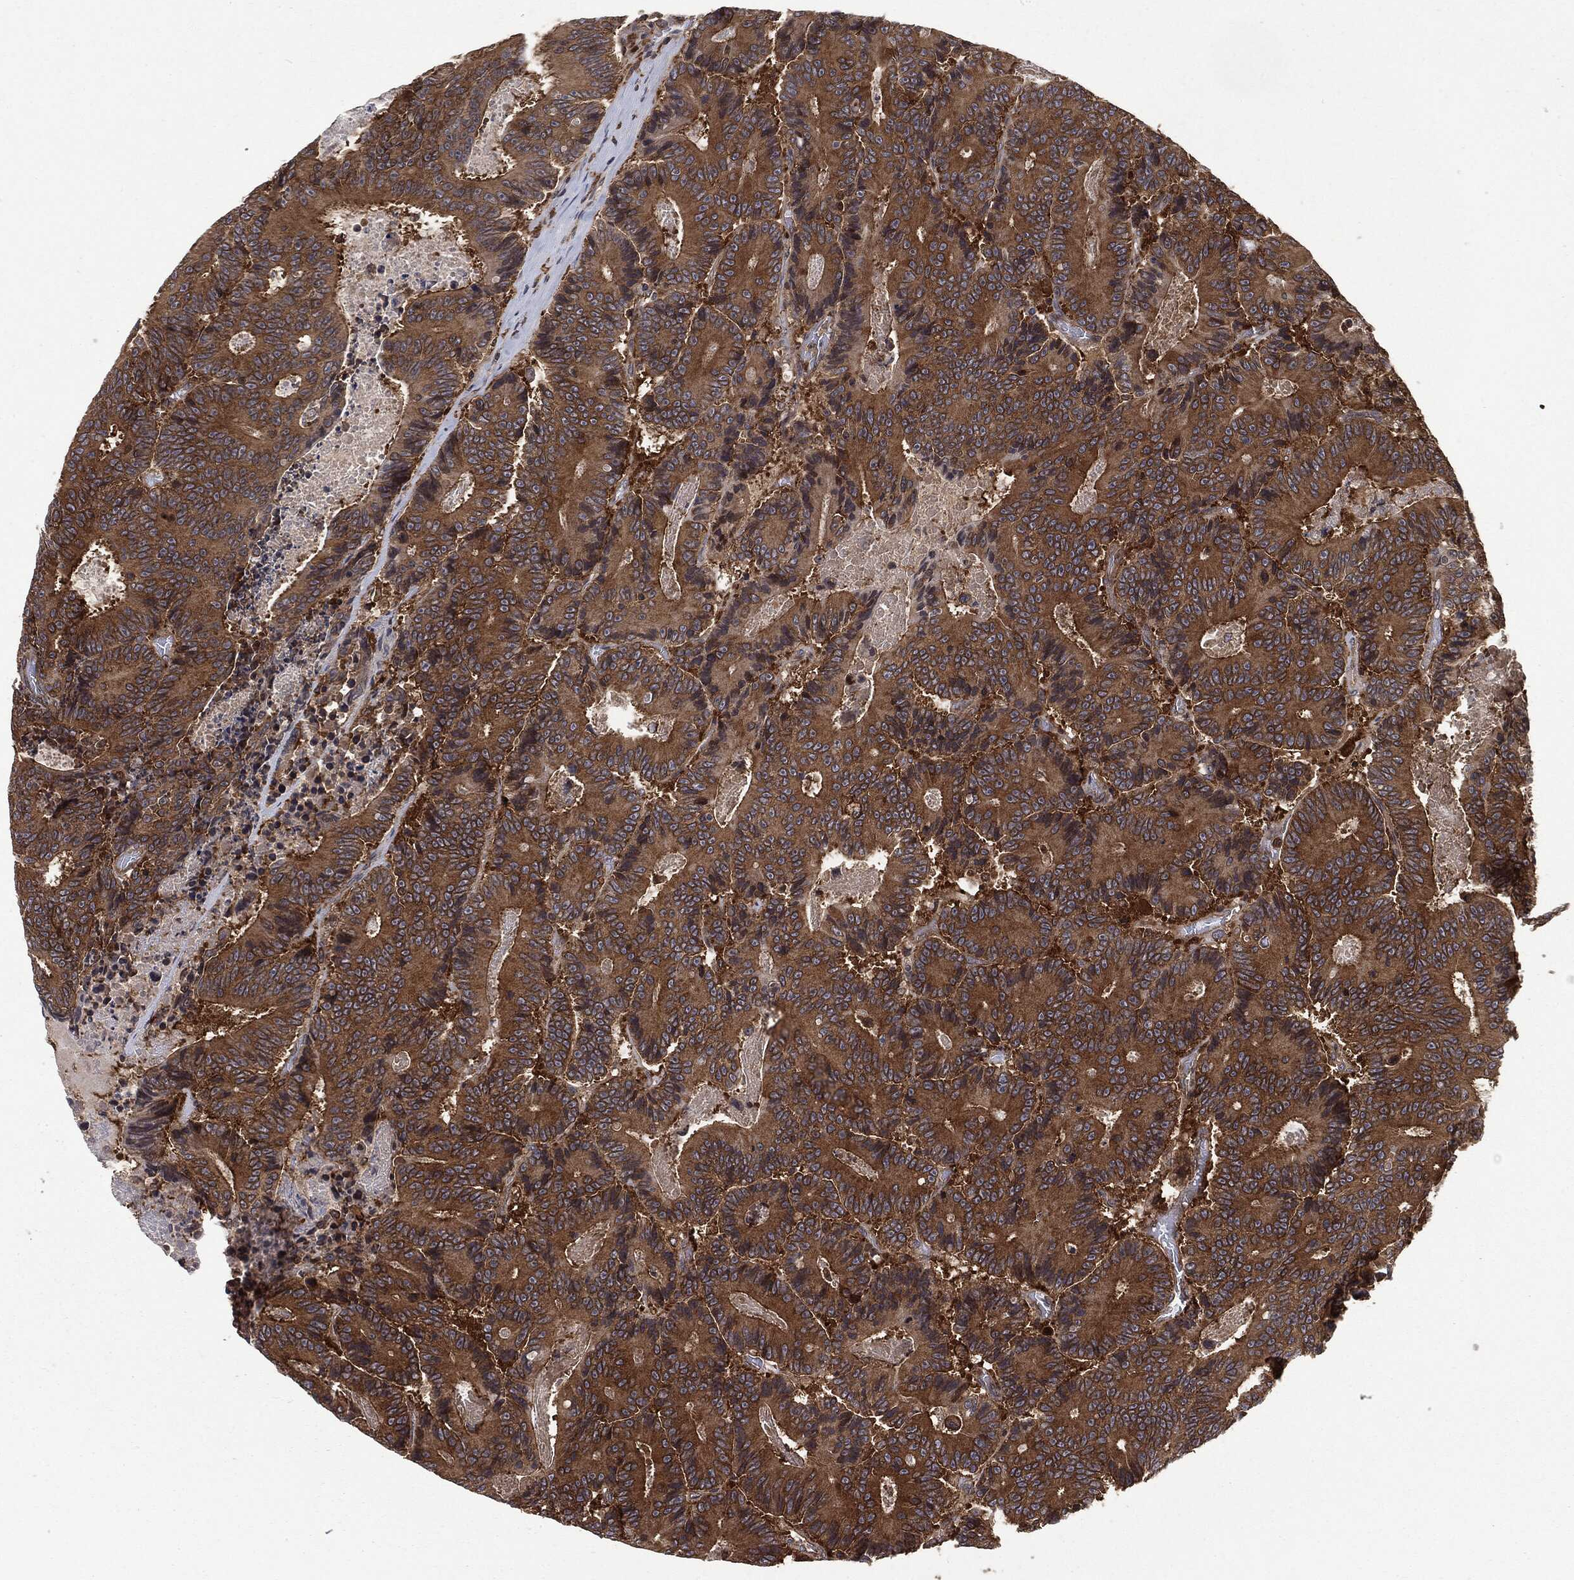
{"staining": {"intensity": "strong", "quantity": ">75%", "location": "cytoplasmic/membranous"}, "tissue": "colorectal cancer", "cell_type": "Tumor cells", "image_type": "cancer", "snomed": [{"axis": "morphology", "description": "Adenocarcinoma, NOS"}, {"axis": "topography", "description": "Colon"}], "caption": "Brown immunohistochemical staining in human adenocarcinoma (colorectal) demonstrates strong cytoplasmic/membranous positivity in about >75% of tumor cells.", "gene": "SNX5", "patient": {"sex": "male", "age": 83}}